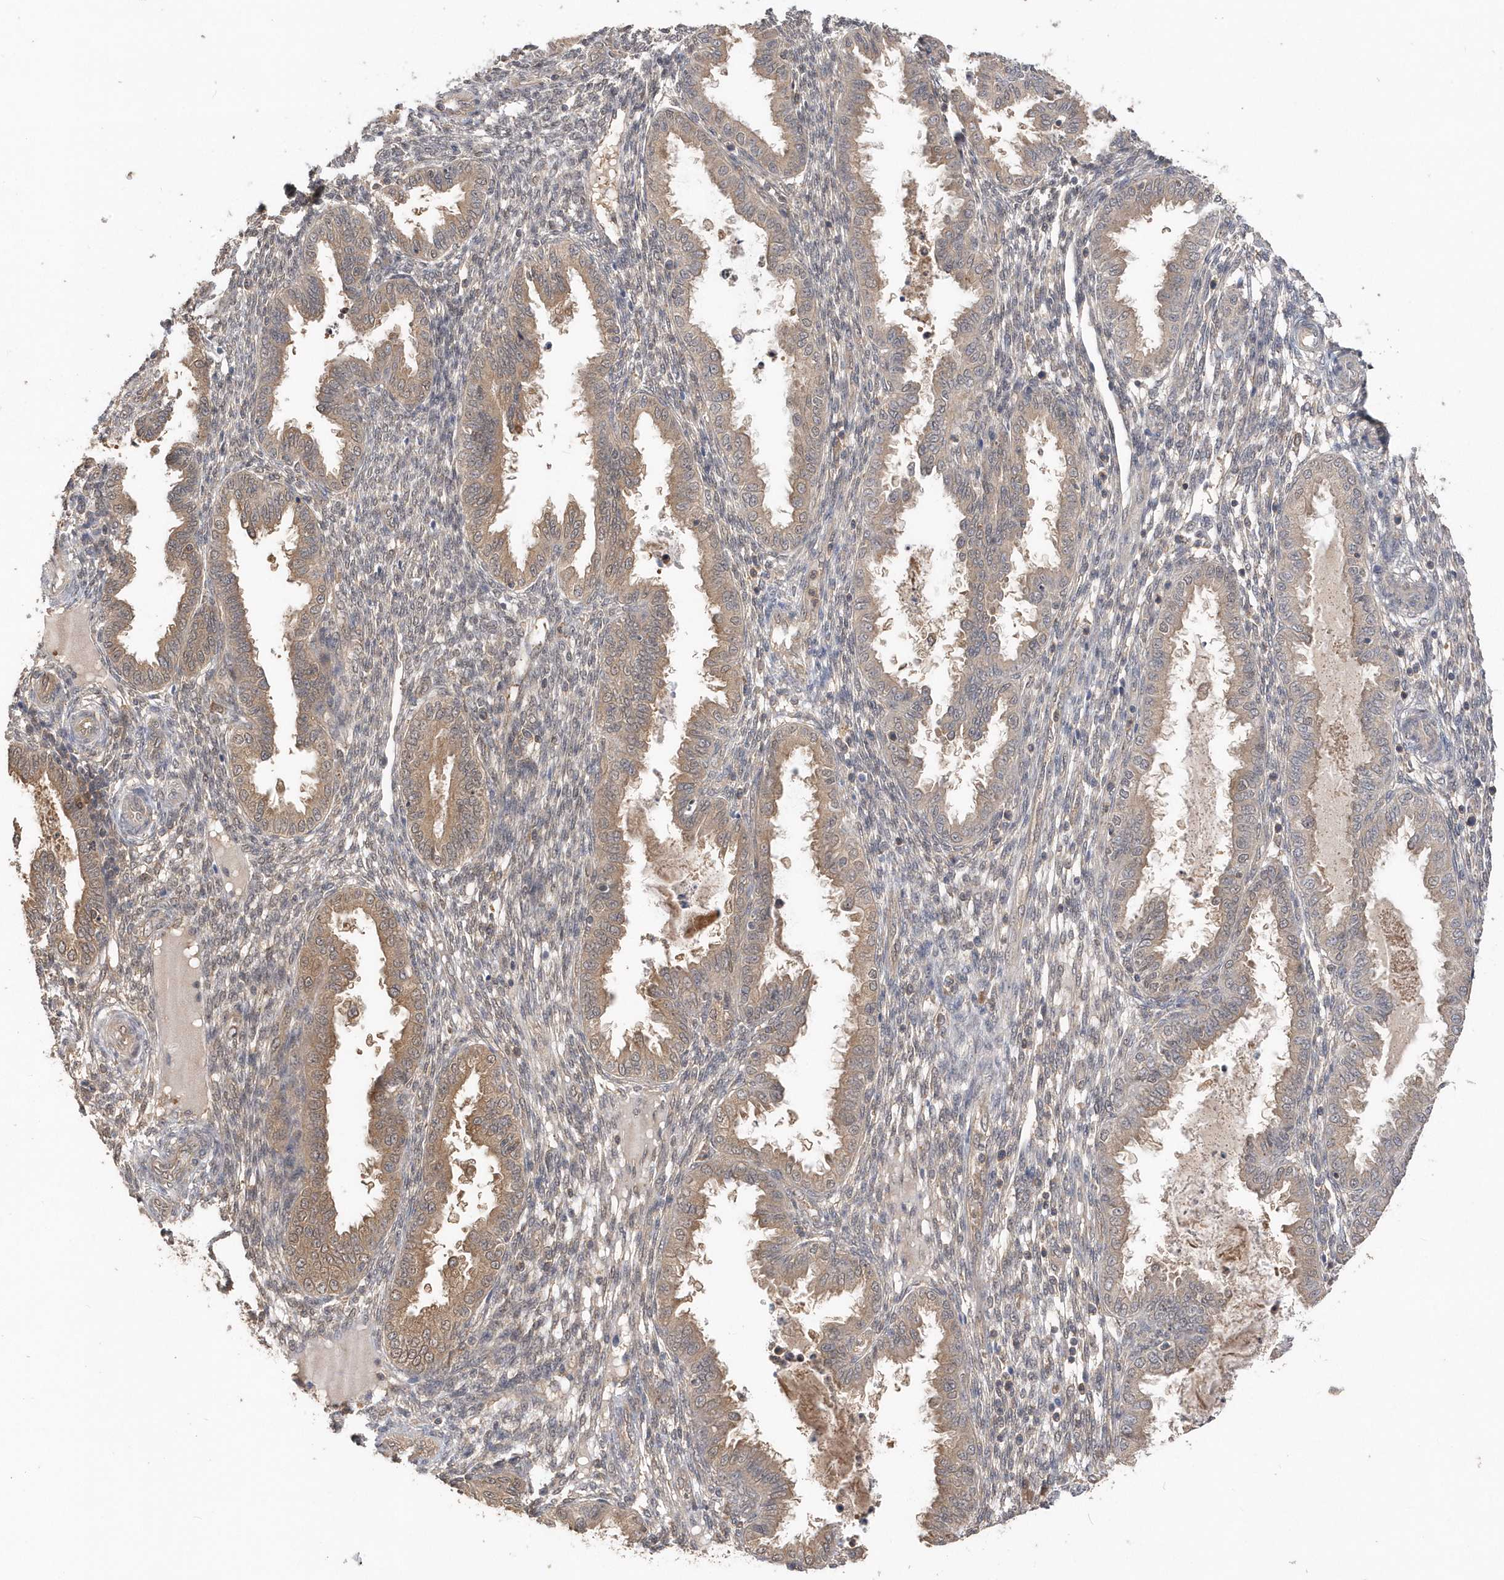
{"staining": {"intensity": "negative", "quantity": "none", "location": "none"}, "tissue": "endometrium", "cell_type": "Cells in endometrial stroma", "image_type": "normal", "snomed": [{"axis": "morphology", "description": "Normal tissue, NOS"}, {"axis": "topography", "description": "Endometrium"}], "caption": "Human endometrium stained for a protein using immunohistochemistry (IHC) exhibits no staining in cells in endometrial stroma.", "gene": "RPEL1", "patient": {"sex": "female", "age": 33}}